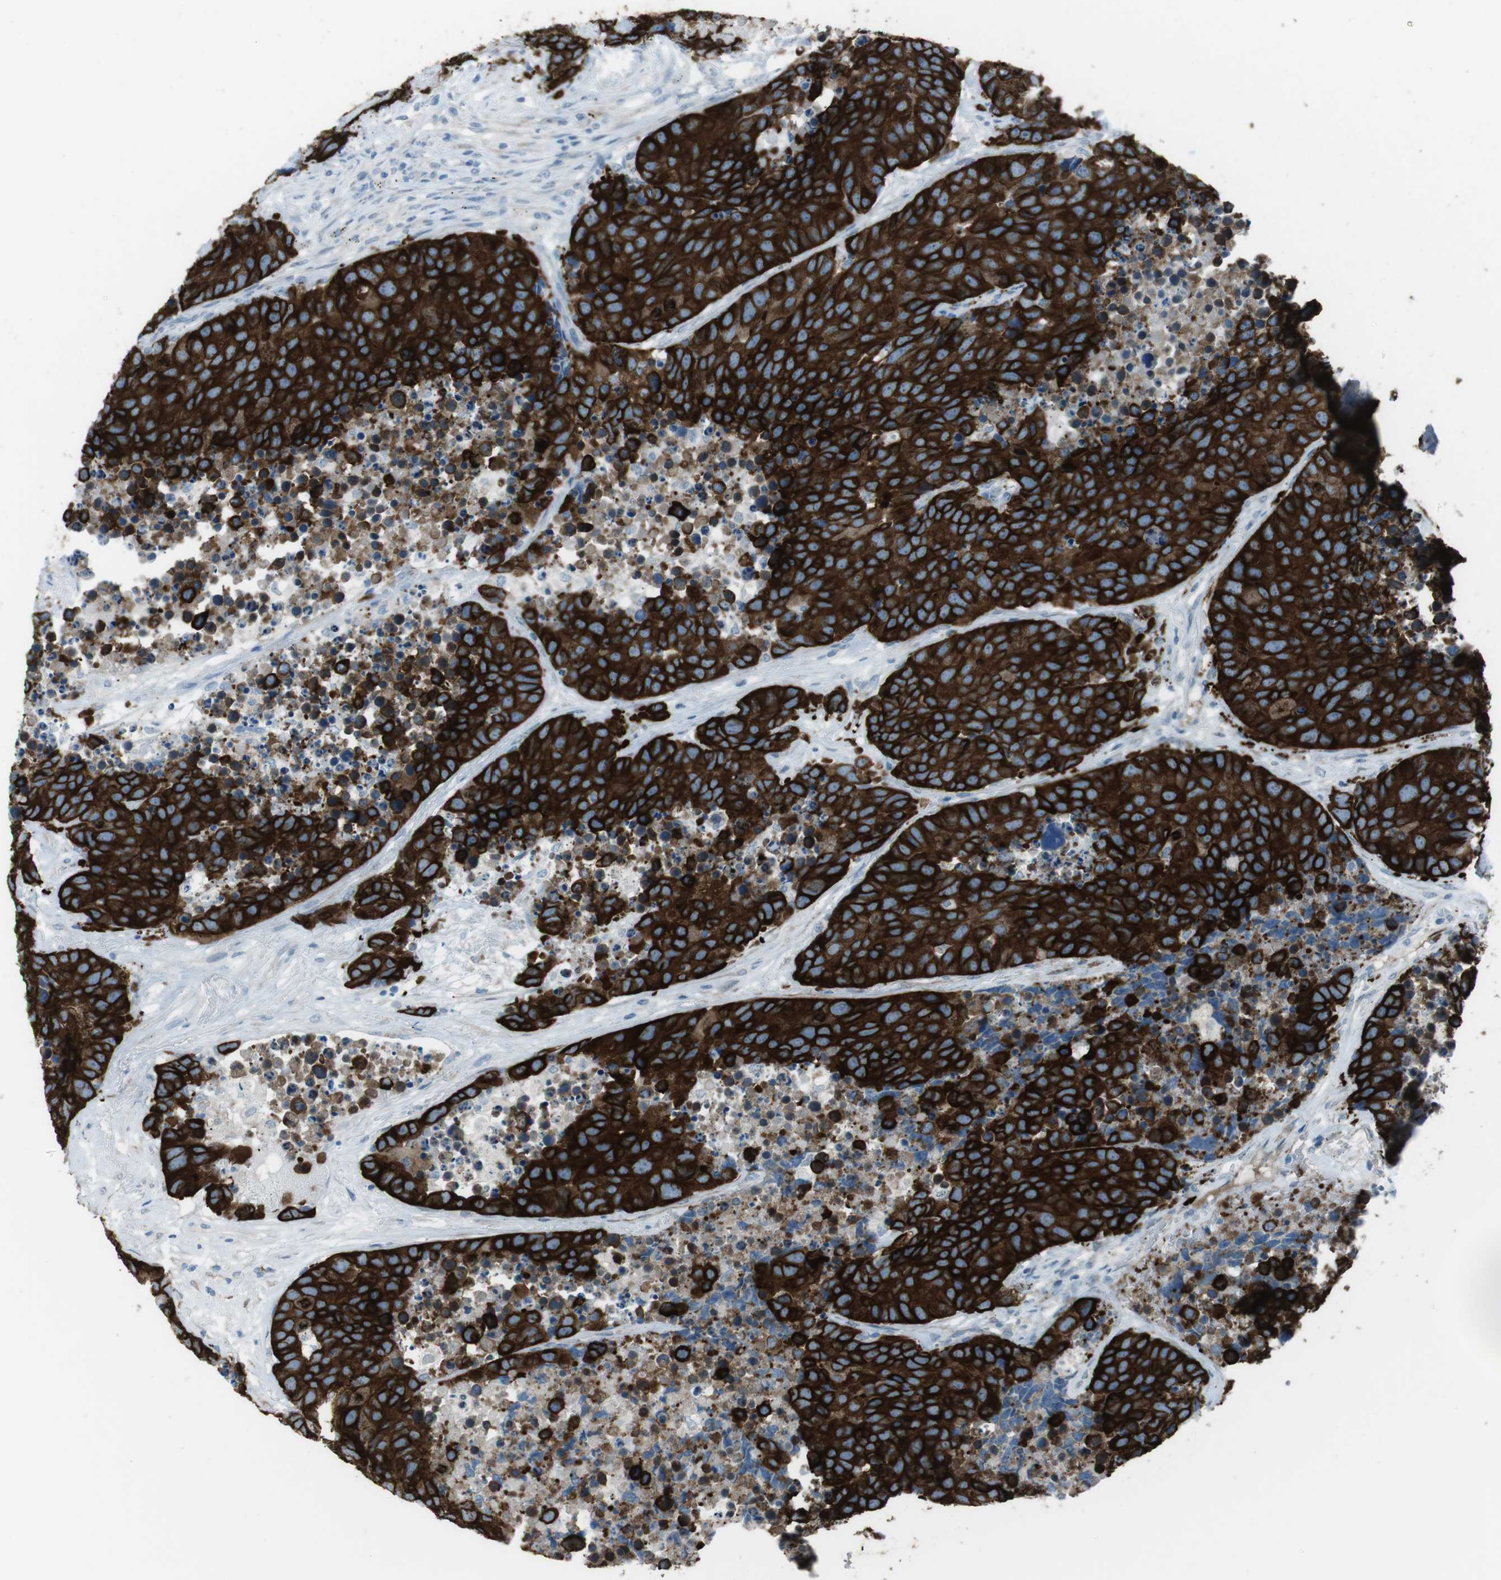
{"staining": {"intensity": "strong", "quantity": ">75%", "location": "cytoplasmic/membranous"}, "tissue": "carcinoid", "cell_type": "Tumor cells", "image_type": "cancer", "snomed": [{"axis": "morphology", "description": "Carcinoid, malignant, NOS"}, {"axis": "topography", "description": "Lung"}], "caption": "IHC of human carcinoid demonstrates high levels of strong cytoplasmic/membranous positivity in about >75% of tumor cells. The staining was performed using DAB, with brown indicating positive protein expression. Nuclei are stained blue with hematoxylin.", "gene": "TUBB2A", "patient": {"sex": "male", "age": 60}}